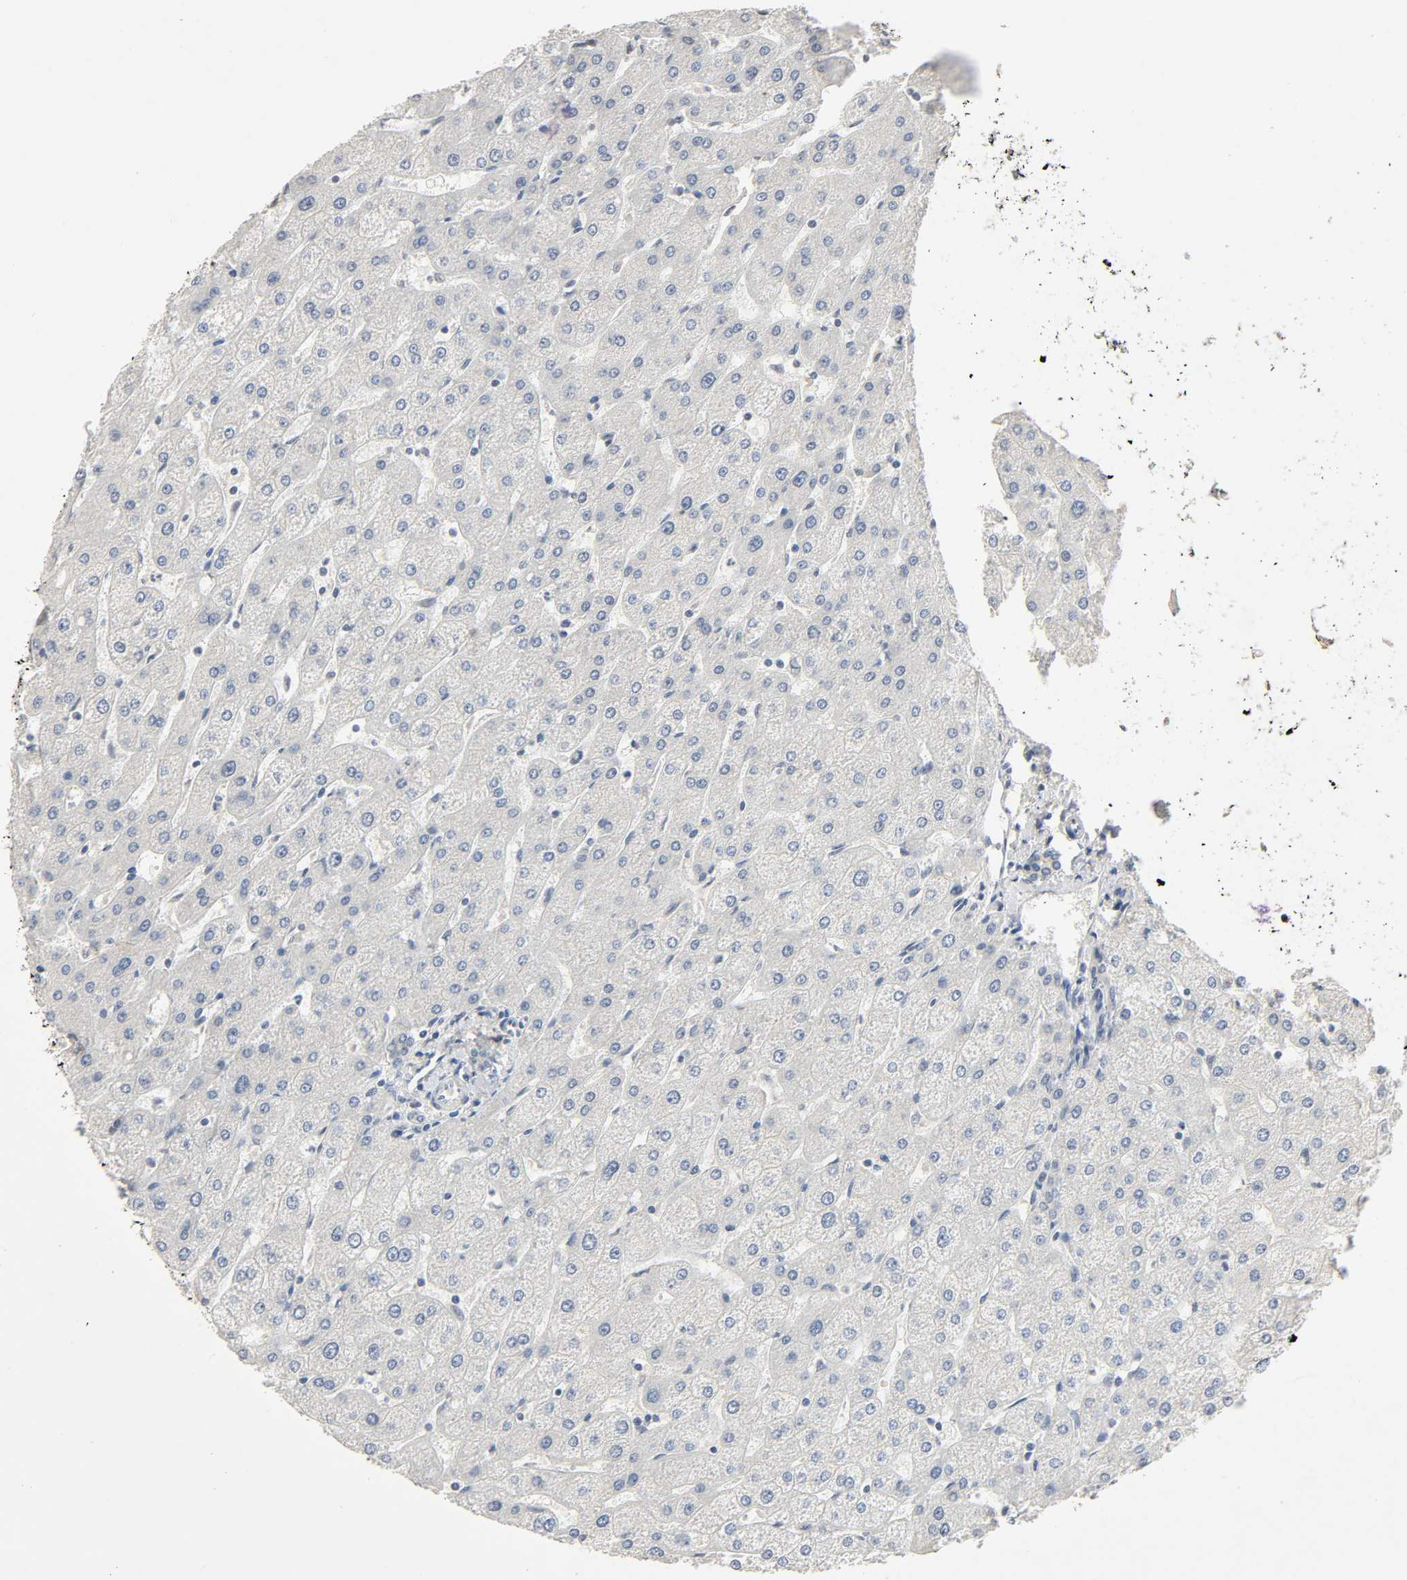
{"staining": {"intensity": "negative", "quantity": "none", "location": "none"}, "tissue": "liver", "cell_type": "Cholangiocytes", "image_type": "normal", "snomed": [{"axis": "morphology", "description": "Normal tissue, NOS"}, {"axis": "topography", "description": "Liver"}], "caption": "IHC micrograph of benign human liver stained for a protein (brown), which reveals no positivity in cholangiocytes. (Stains: DAB (3,3'-diaminobenzidine) immunohistochemistry with hematoxylin counter stain, Microscopy: brightfield microscopy at high magnification).", "gene": "MAPKAPK5", "patient": {"sex": "male", "age": 67}}